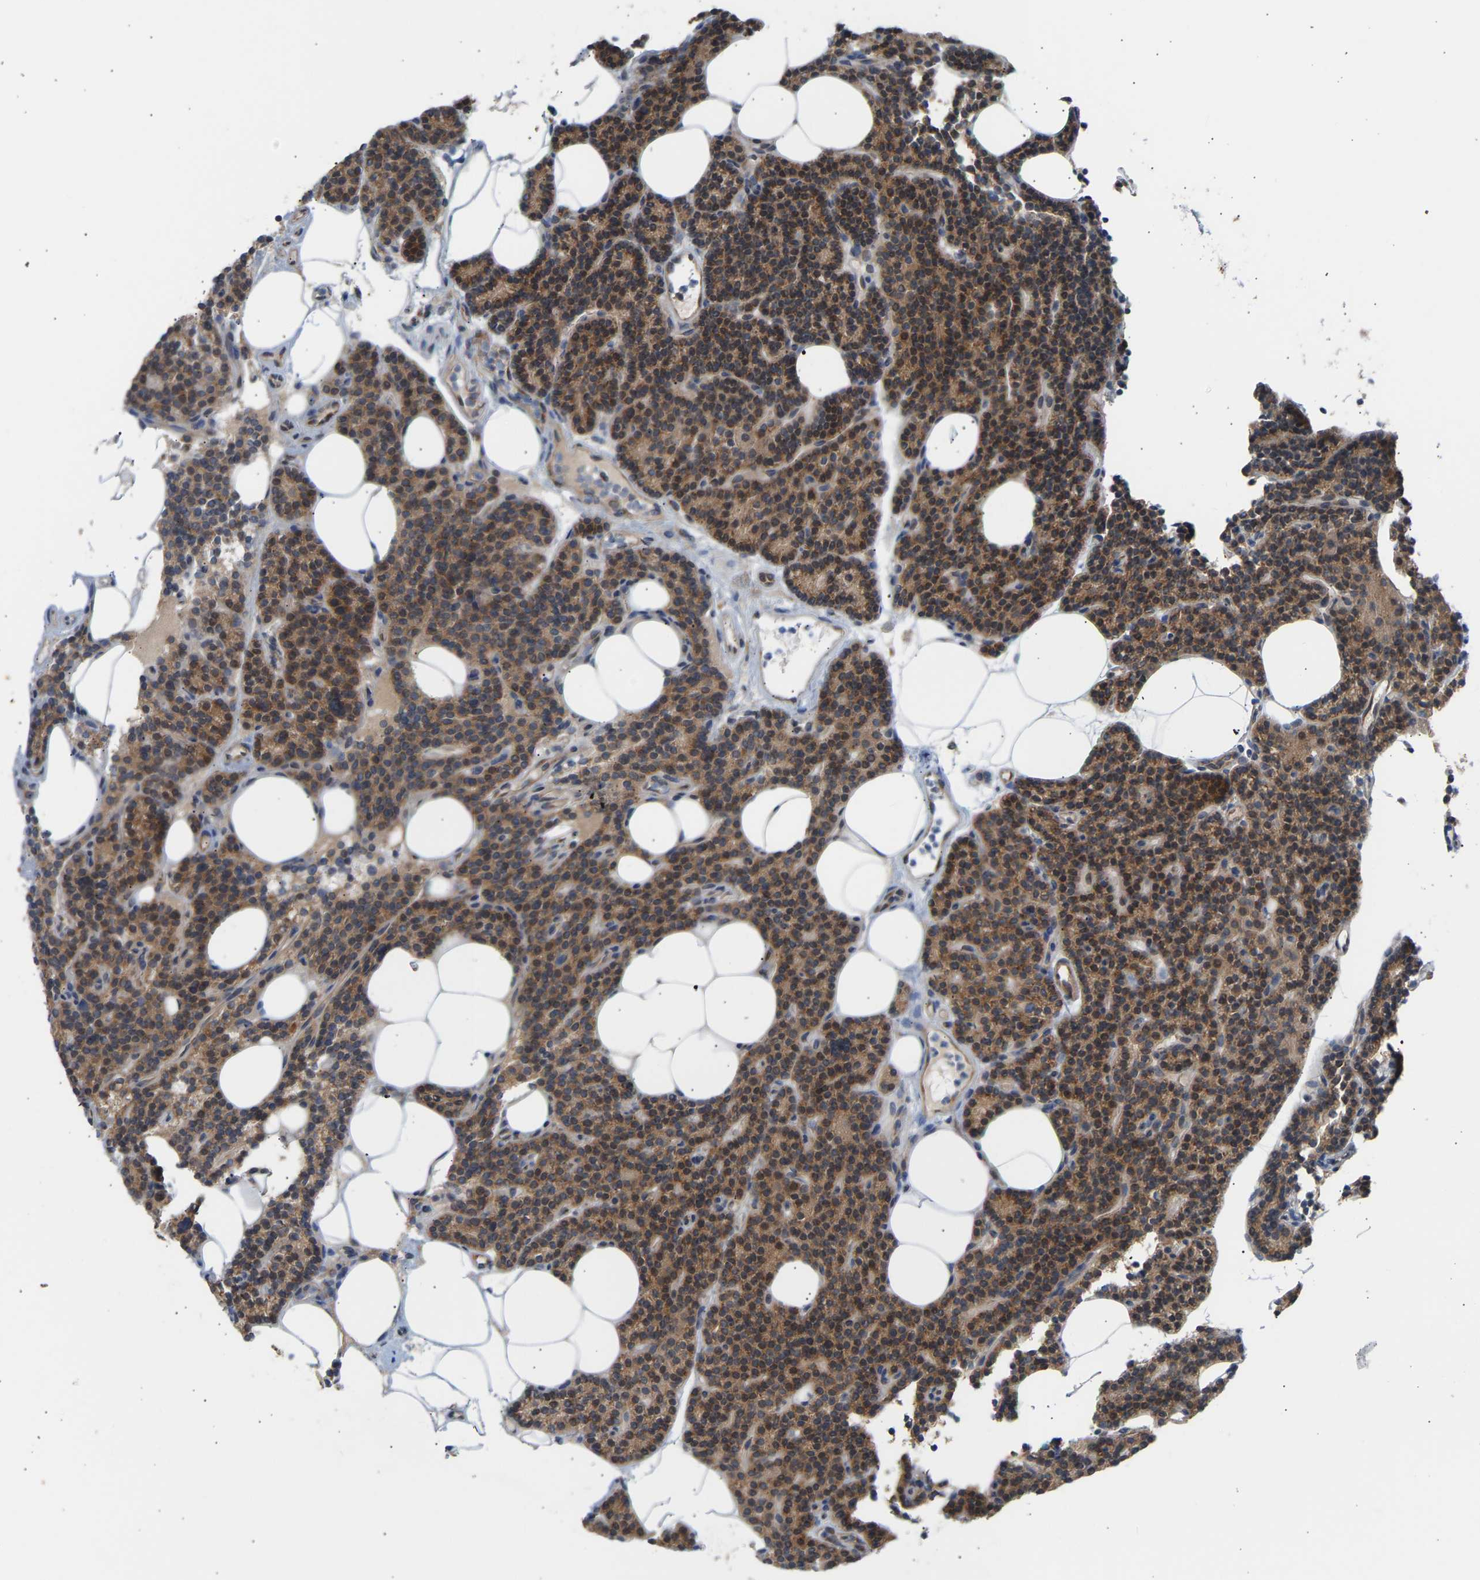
{"staining": {"intensity": "moderate", "quantity": ">75%", "location": "cytoplasmic/membranous"}, "tissue": "parathyroid gland", "cell_type": "Glandular cells", "image_type": "normal", "snomed": [{"axis": "morphology", "description": "Normal tissue, NOS"}, {"axis": "morphology", "description": "Adenoma, NOS"}, {"axis": "topography", "description": "Parathyroid gland"}], "caption": "The immunohistochemical stain shows moderate cytoplasmic/membranous positivity in glandular cells of unremarkable parathyroid gland.", "gene": "GCN1", "patient": {"sex": "female", "age": 43}}